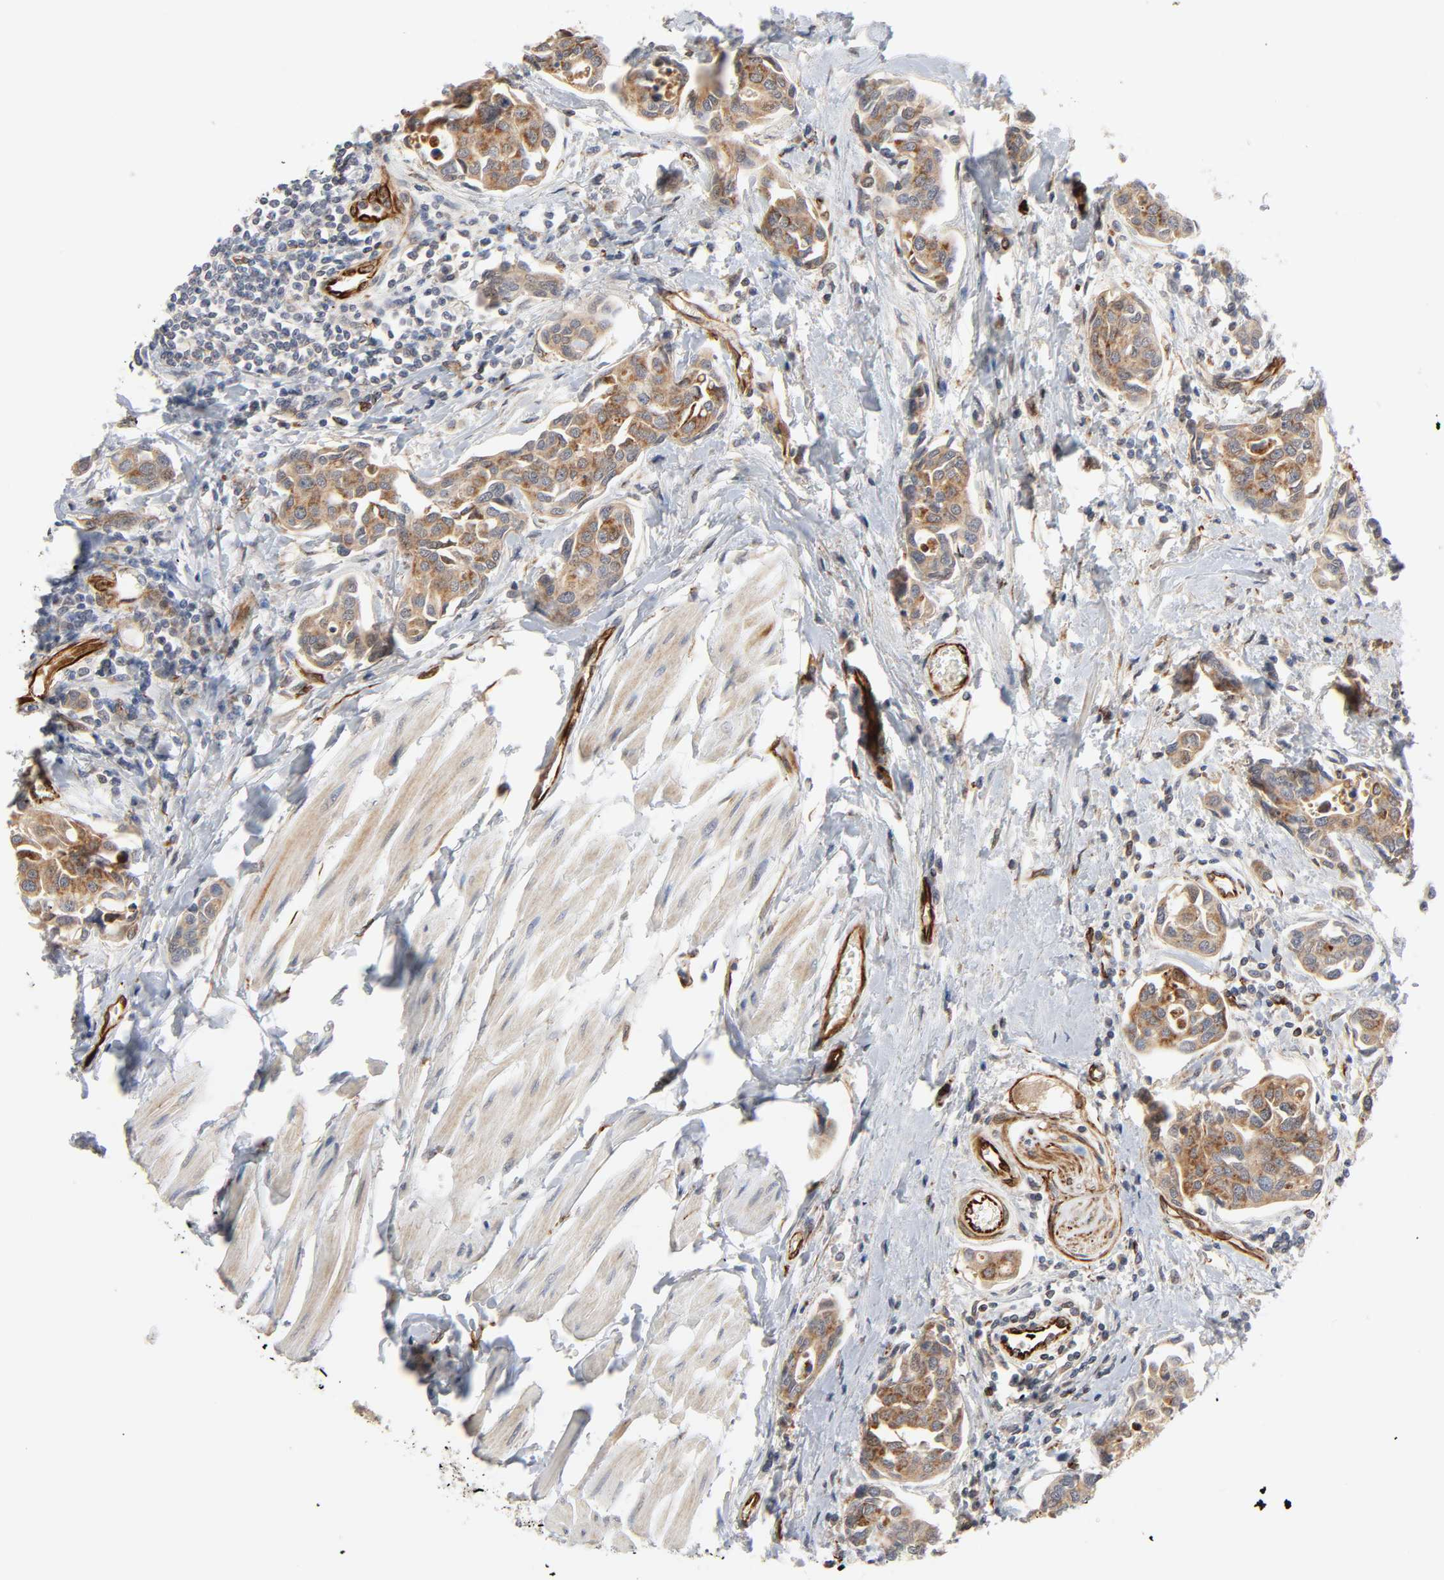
{"staining": {"intensity": "moderate", "quantity": ">75%", "location": "cytoplasmic/membranous"}, "tissue": "urothelial cancer", "cell_type": "Tumor cells", "image_type": "cancer", "snomed": [{"axis": "morphology", "description": "Urothelial carcinoma, High grade"}, {"axis": "topography", "description": "Urinary bladder"}], "caption": "IHC of urothelial cancer reveals medium levels of moderate cytoplasmic/membranous expression in approximately >75% of tumor cells.", "gene": "REEP6", "patient": {"sex": "male", "age": 78}}